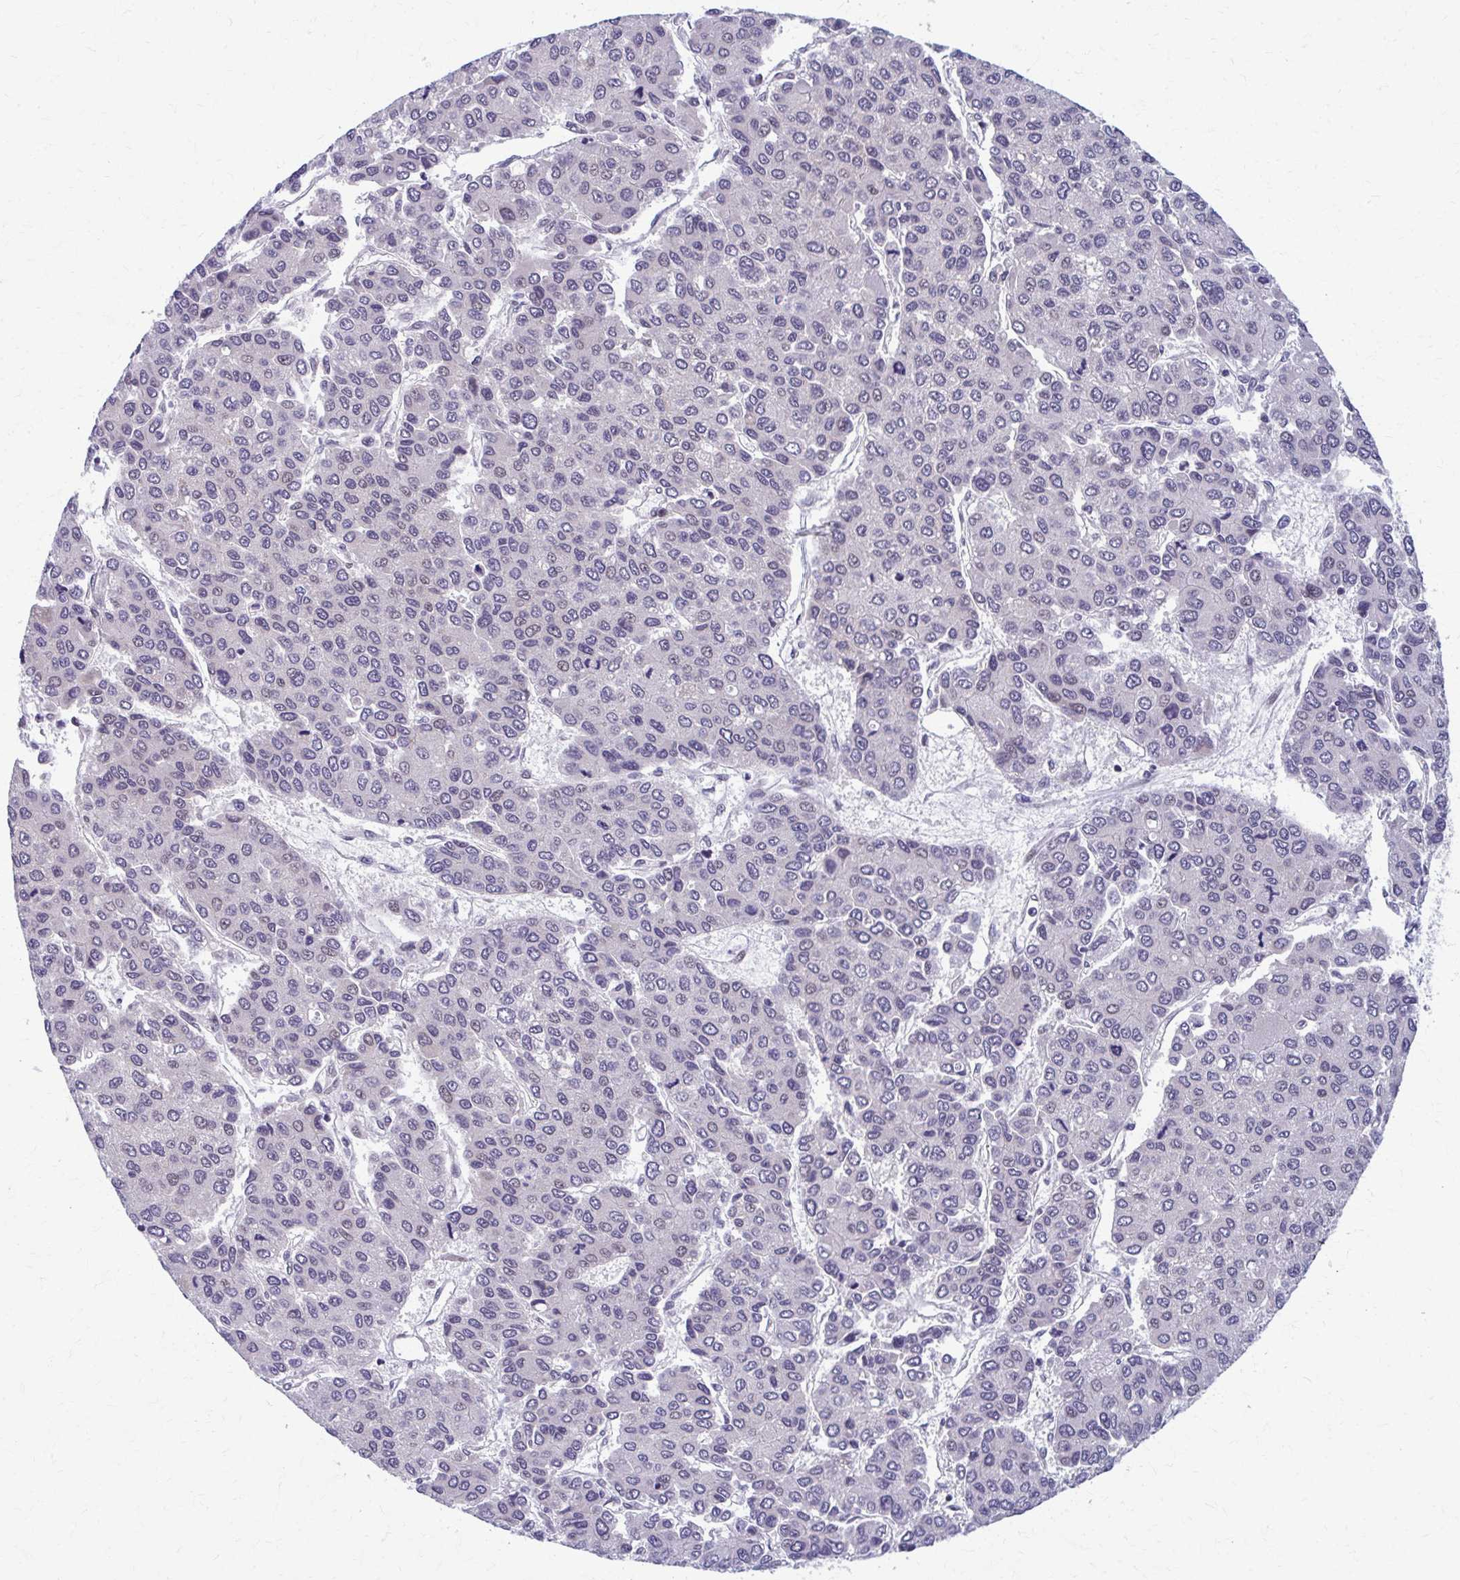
{"staining": {"intensity": "negative", "quantity": "none", "location": "none"}, "tissue": "liver cancer", "cell_type": "Tumor cells", "image_type": "cancer", "snomed": [{"axis": "morphology", "description": "Carcinoma, Hepatocellular, NOS"}, {"axis": "topography", "description": "Liver"}], "caption": "Tumor cells show no significant protein positivity in liver cancer.", "gene": "SETBP1", "patient": {"sex": "female", "age": 66}}